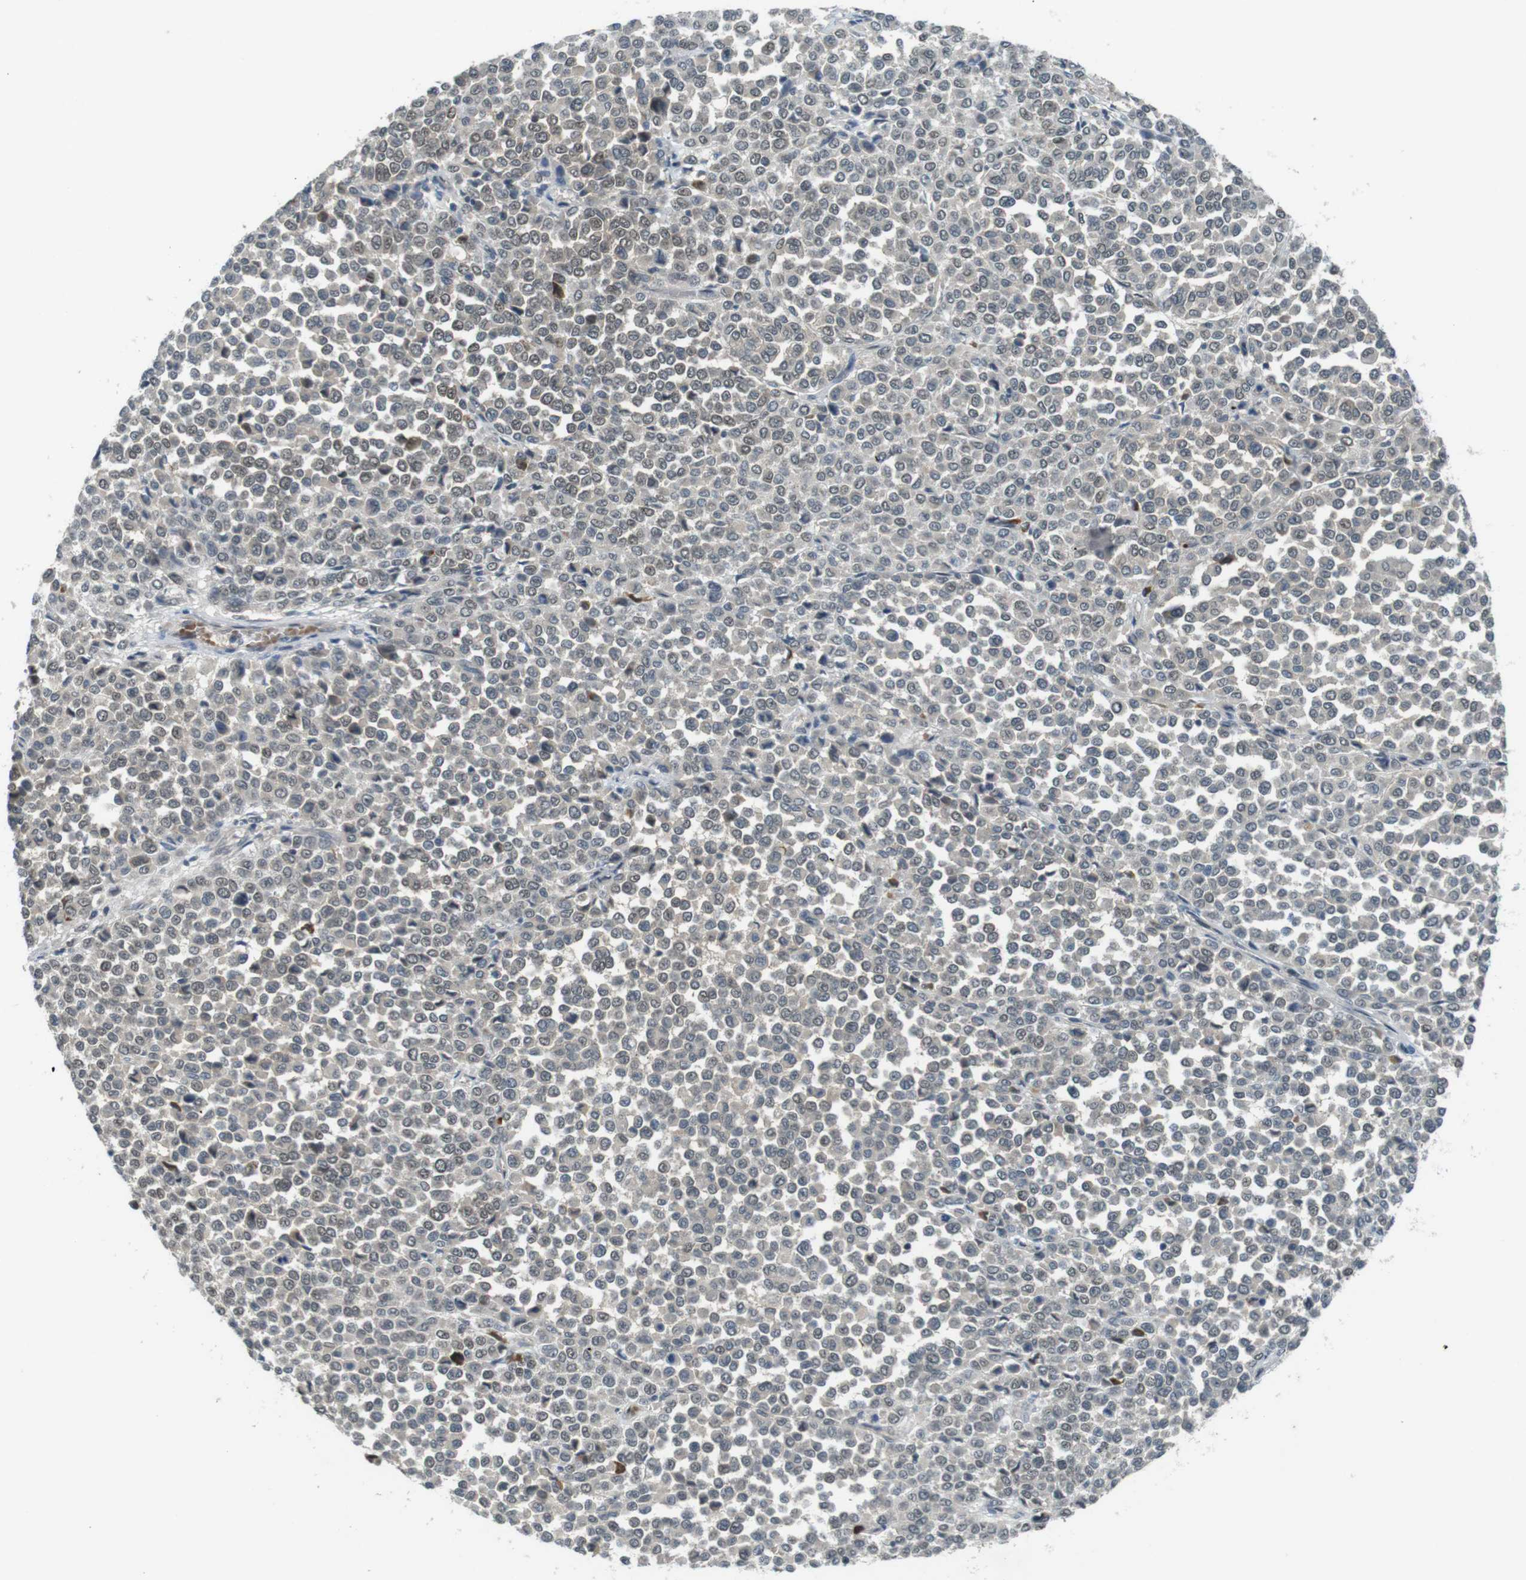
{"staining": {"intensity": "weak", "quantity": "<25%", "location": "nuclear"}, "tissue": "melanoma", "cell_type": "Tumor cells", "image_type": "cancer", "snomed": [{"axis": "morphology", "description": "Malignant melanoma, Metastatic site"}, {"axis": "topography", "description": "Pancreas"}], "caption": "High power microscopy micrograph of an immunohistochemistry (IHC) micrograph of melanoma, revealing no significant staining in tumor cells.", "gene": "MAPKAPK5", "patient": {"sex": "female", "age": 30}}